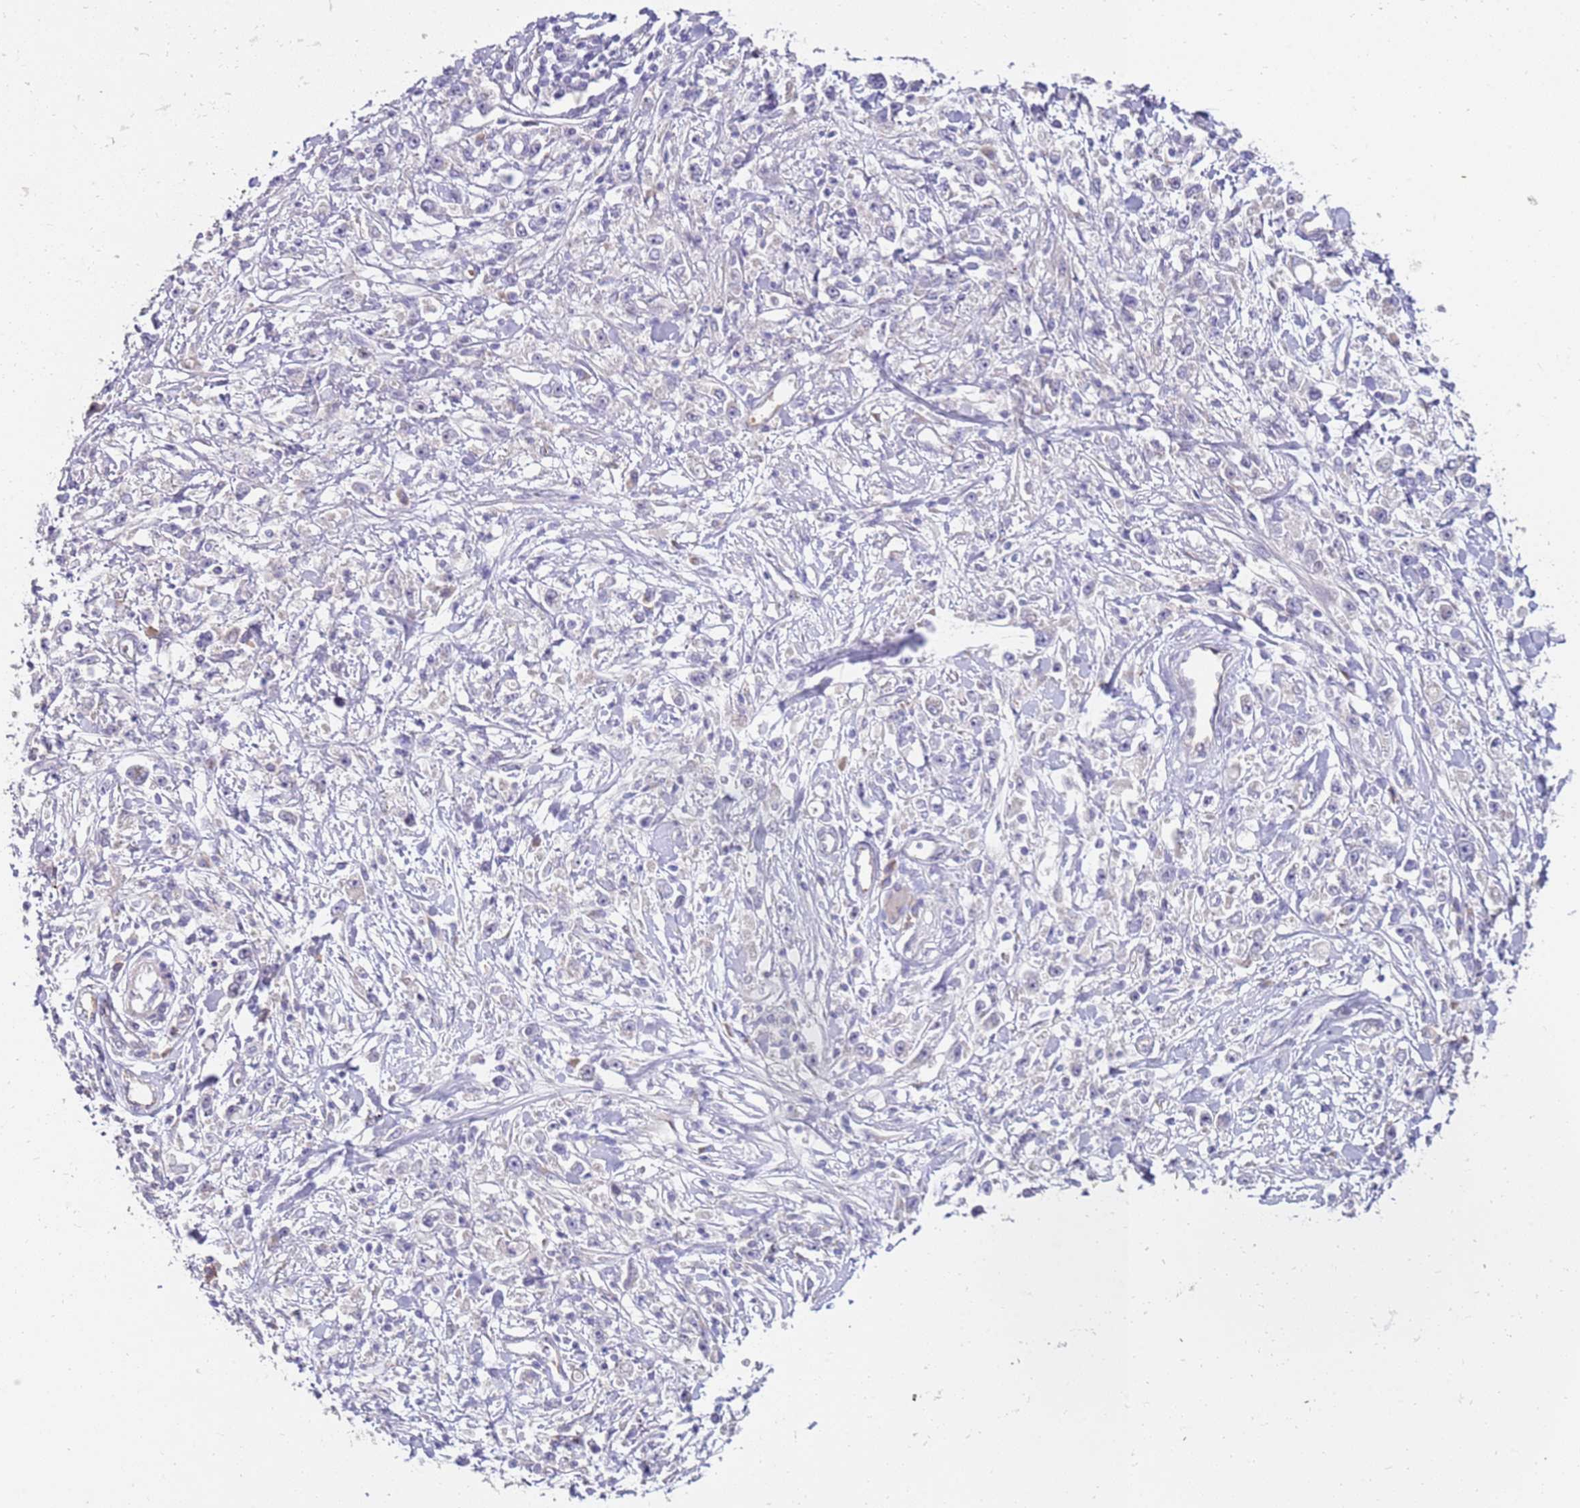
{"staining": {"intensity": "negative", "quantity": "none", "location": "none"}, "tissue": "stomach cancer", "cell_type": "Tumor cells", "image_type": "cancer", "snomed": [{"axis": "morphology", "description": "Adenocarcinoma, NOS"}, {"axis": "topography", "description": "Stomach"}], "caption": "IHC photomicrograph of human stomach adenocarcinoma stained for a protein (brown), which shows no expression in tumor cells.", "gene": "NMUR2", "patient": {"sex": "female", "age": 59}}